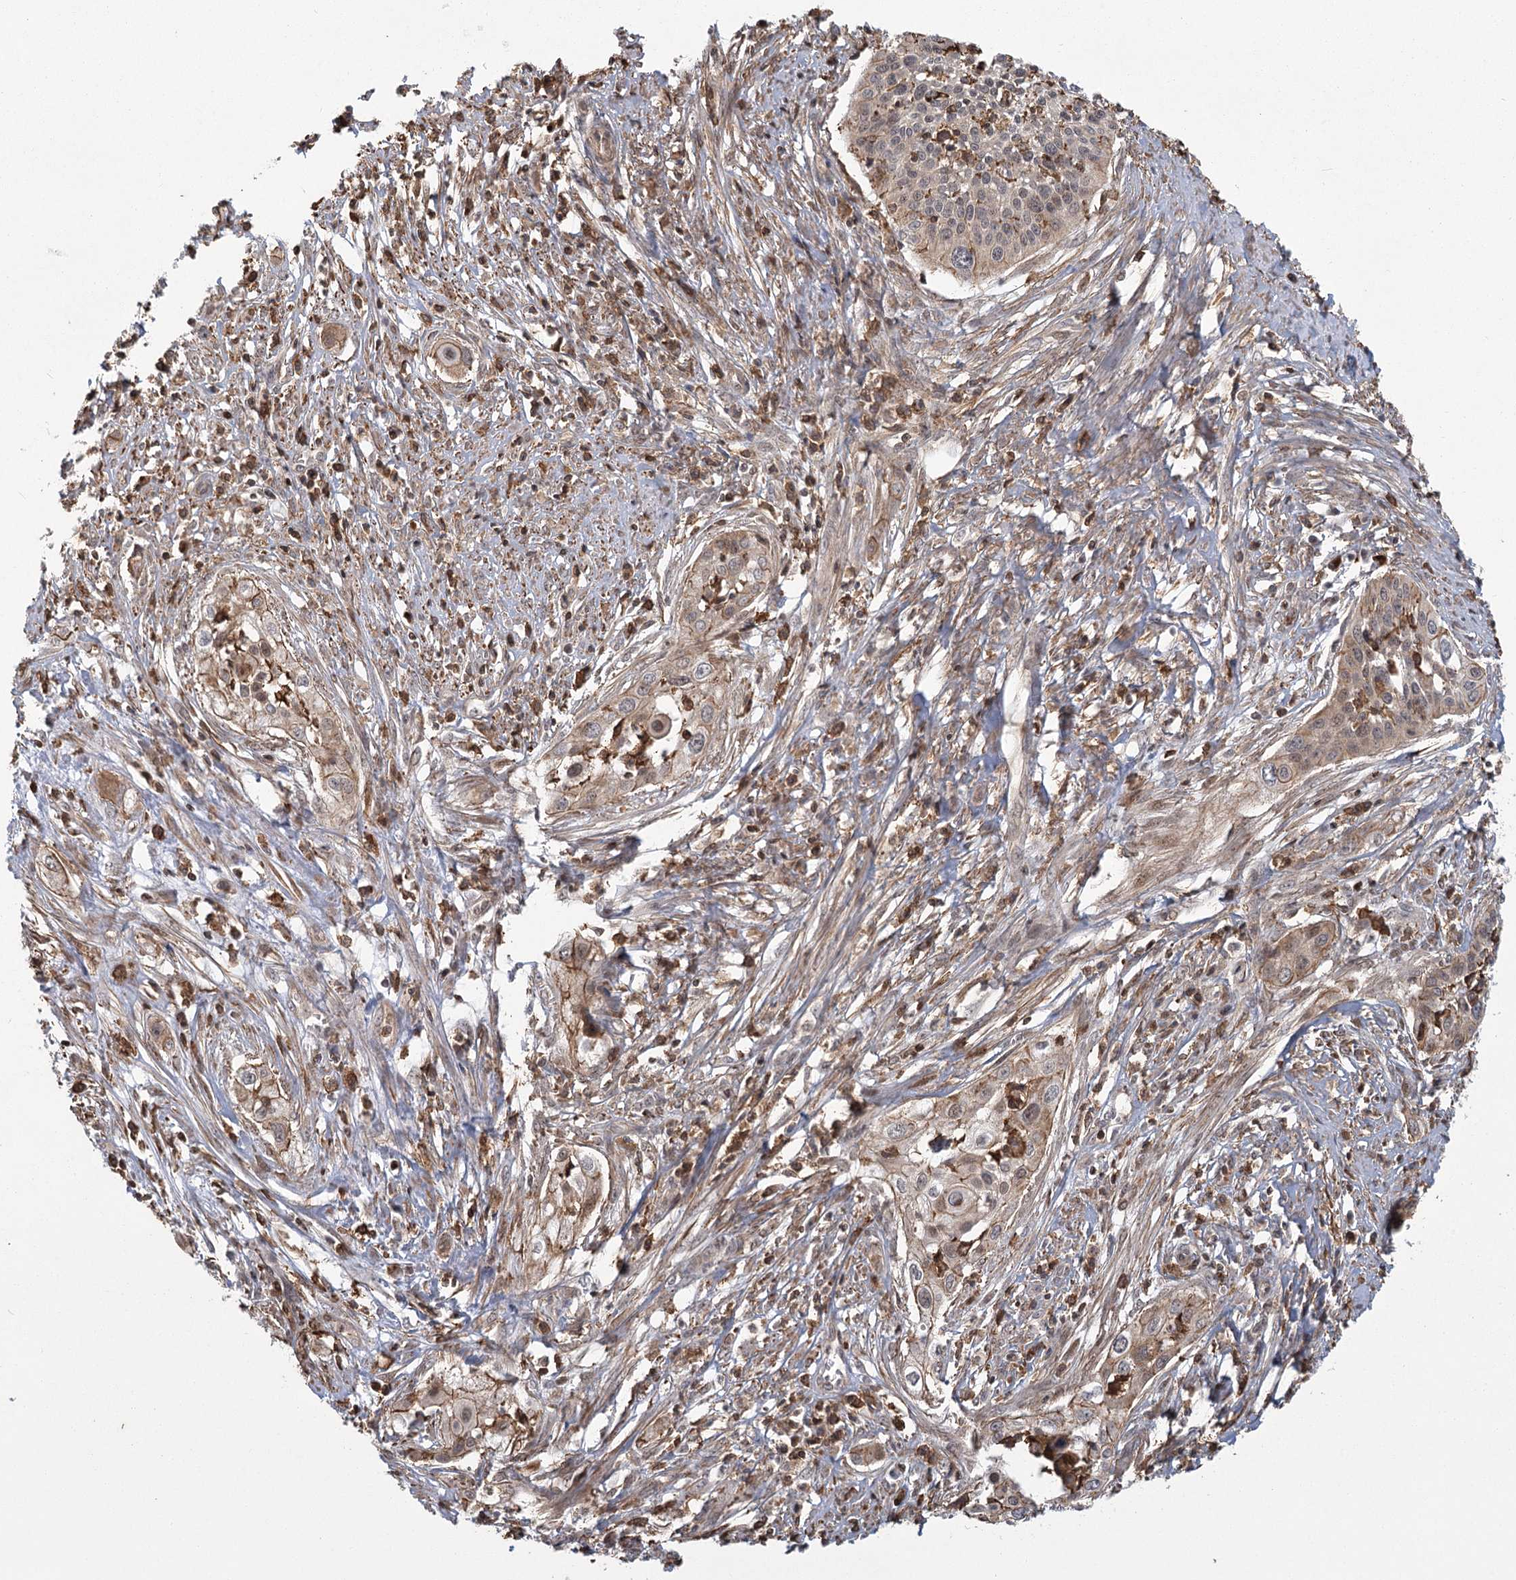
{"staining": {"intensity": "weak", "quantity": "25%-75%", "location": "cytoplasmic/membranous"}, "tissue": "cervical cancer", "cell_type": "Tumor cells", "image_type": "cancer", "snomed": [{"axis": "morphology", "description": "Squamous cell carcinoma, NOS"}, {"axis": "topography", "description": "Cervix"}], "caption": "Tumor cells reveal low levels of weak cytoplasmic/membranous expression in approximately 25%-75% of cells in squamous cell carcinoma (cervical). (DAB (3,3'-diaminobenzidine) IHC with brightfield microscopy, high magnification).", "gene": "MEPE", "patient": {"sex": "female", "age": 34}}